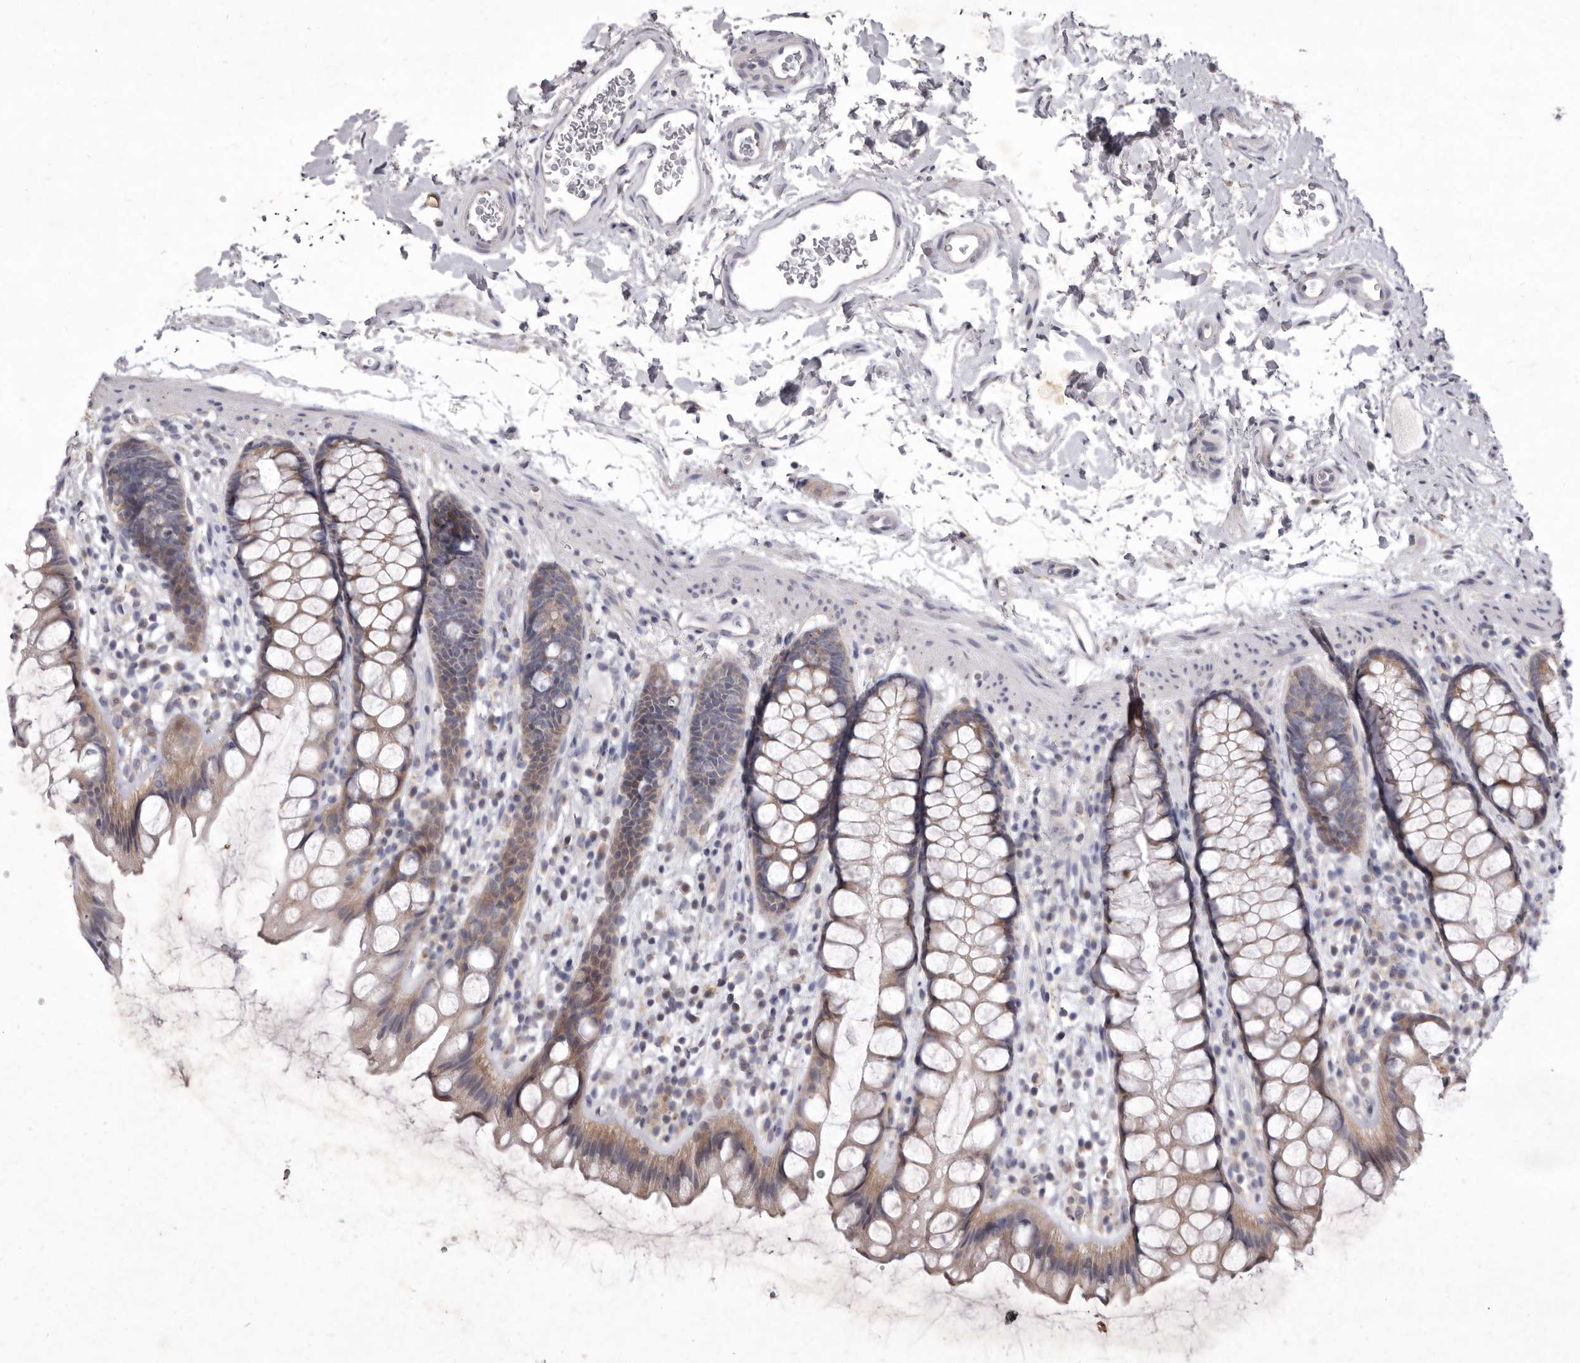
{"staining": {"intensity": "moderate", "quantity": "25%-75%", "location": "cytoplasmic/membranous"}, "tissue": "rectum", "cell_type": "Glandular cells", "image_type": "normal", "snomed": [{"axis": "morphology", "description": "Normal tissue, NOS"}, {"axis": "topography", "description": "Rectum"}], "caption": "A brown stain shows moderate cytoplasmic/membranous positivity of a protein in glandular cells of normal rectum. The protein is stained brown, and the nuclei are stained in blue (DAB IHC with brightfield microscopy, high magnification).", "gene": "P2RX6", "patient": {"sex": "female", "age": 65}}